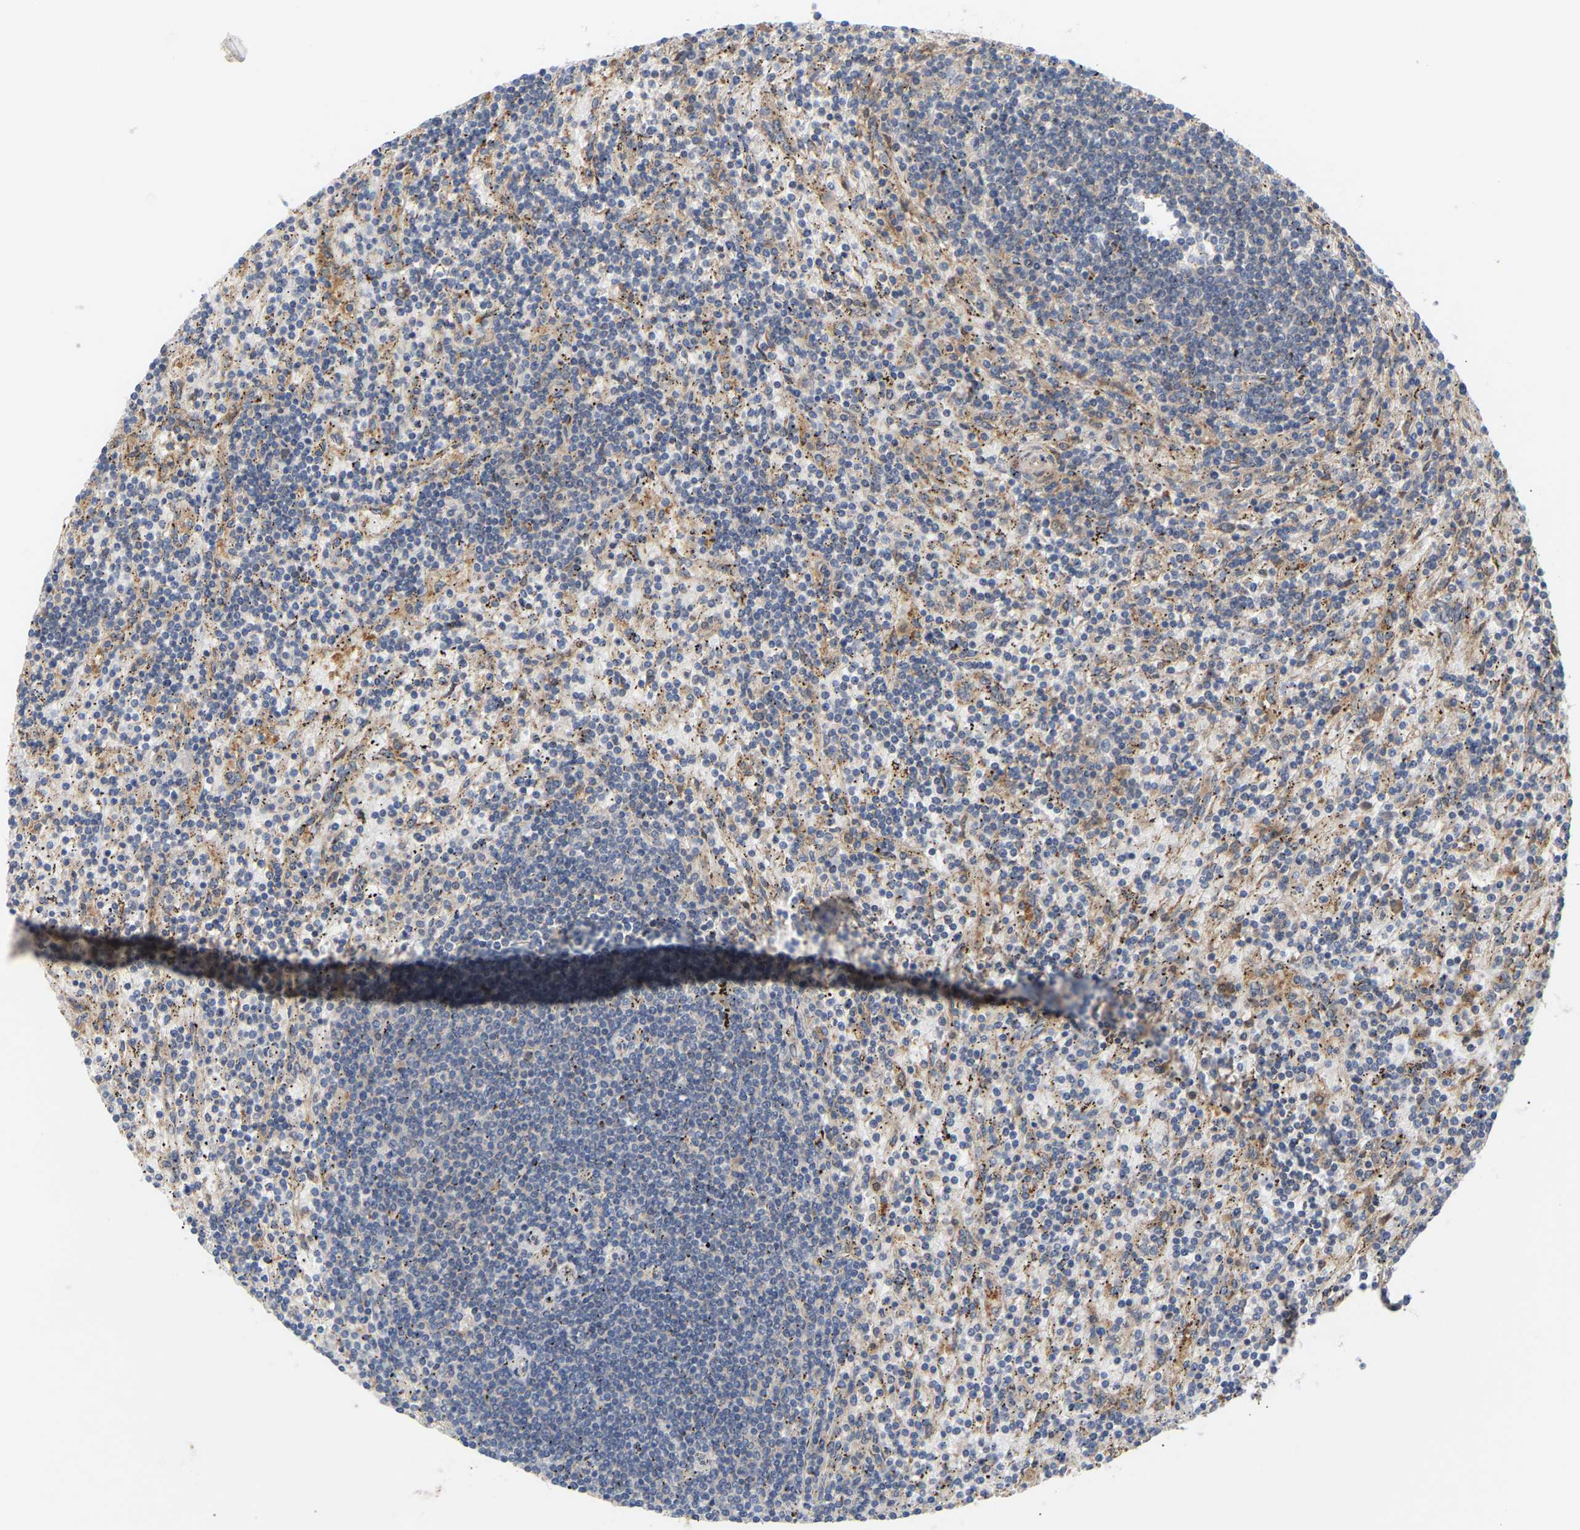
{"staining": {"intensity": "negative", "quantity": "none", "location": "none"}, "tissue": "lymphoma", "cell_type": "Tumor cells", "image_type": "cancer", "snomed": [{"axis": "morphology", "description": "Malignant lymphoma, non-Hodgkin's type, Low grade"}, {"axis": "topography", "description": "Spleen"}], "caption": "A high-resolution photomicrograph shows immunohistochemistry staining of low-grade malignant lymphoma, non-Hodgkin's type, which demonstrates no significant expression in tumor cells. (DAB immunohistochemistry (IHC) with hematoxylin counter stain).", "gene": "TPMT", "patient": {"sex": "male", "age": 76}}